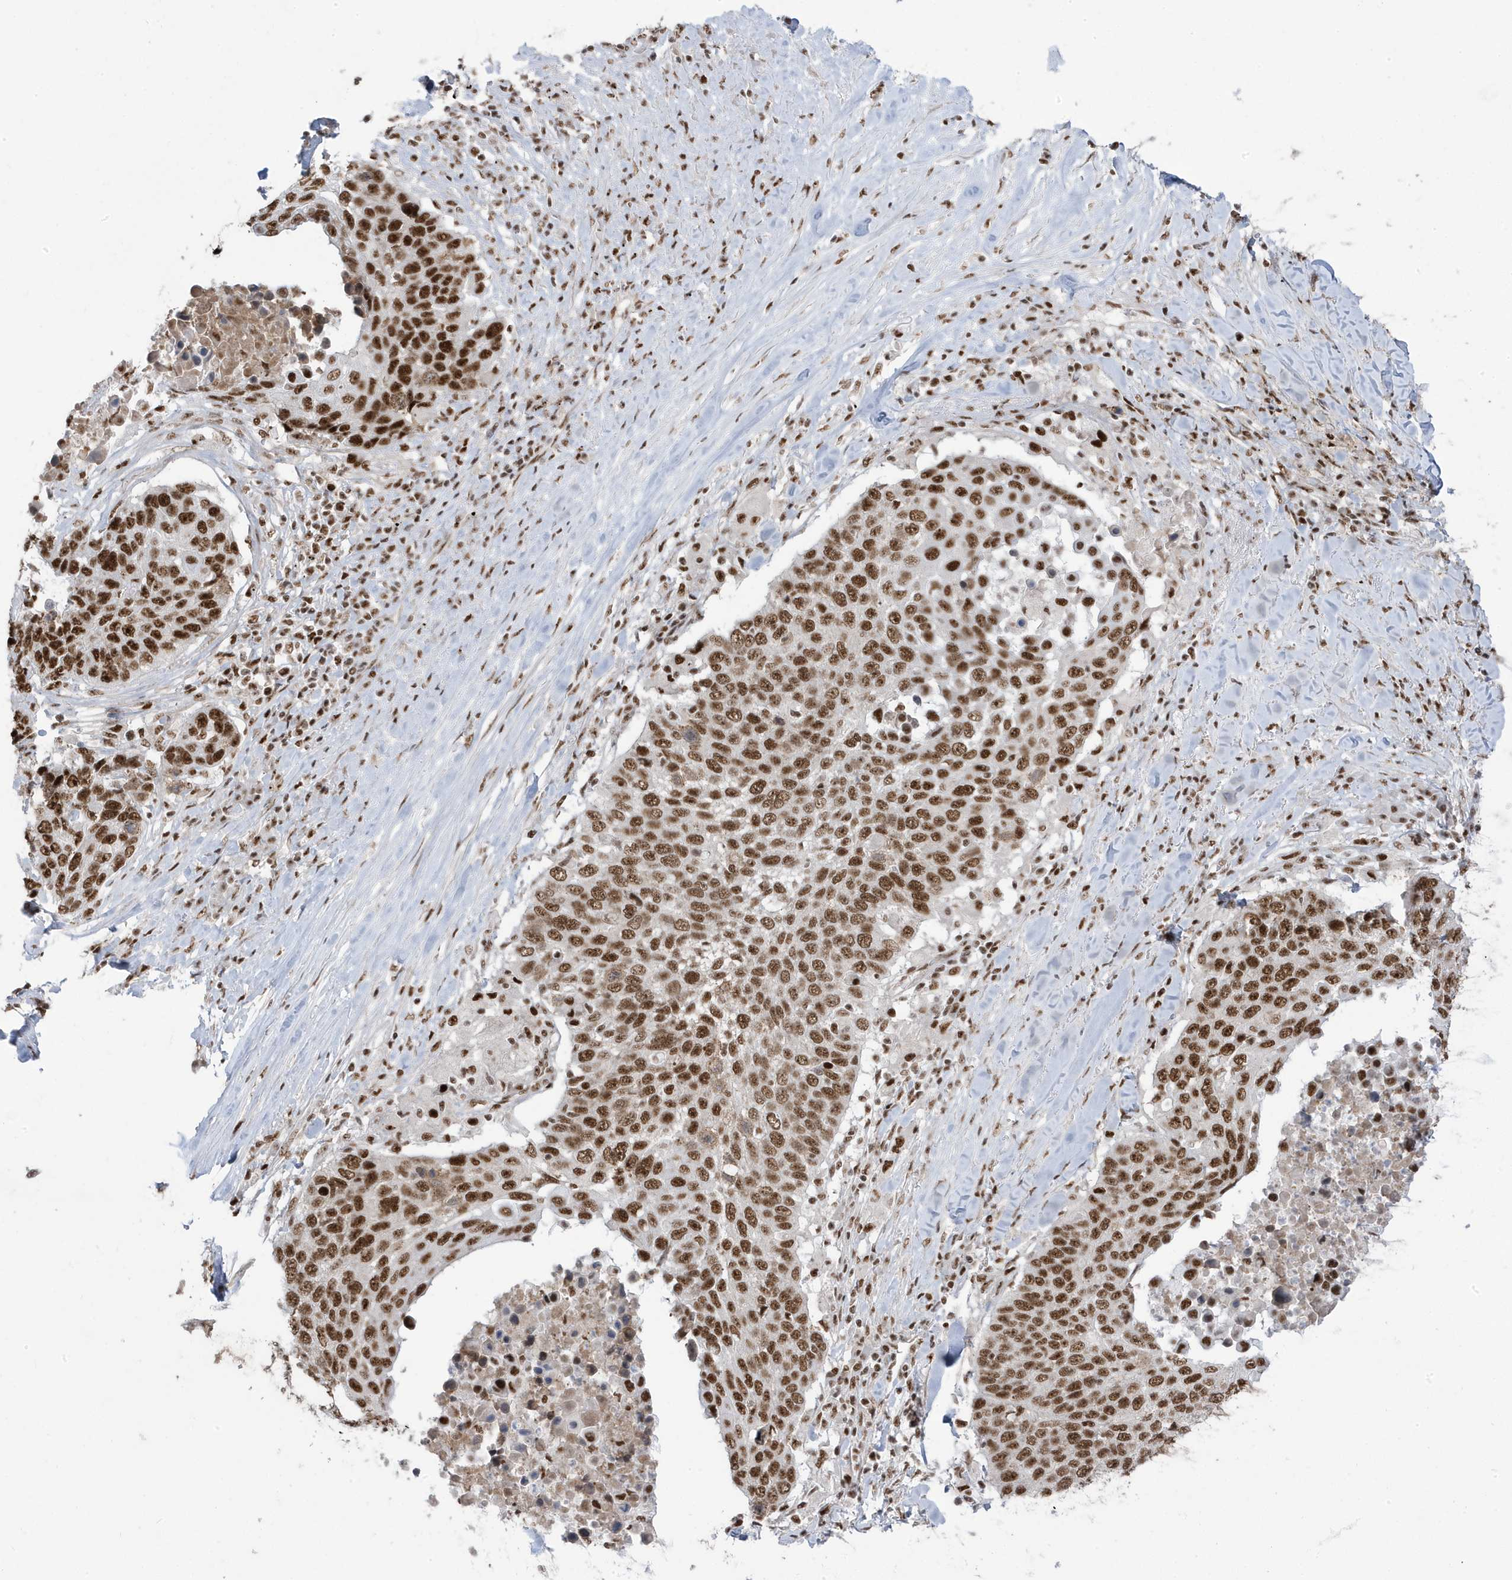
{"staining": {"intensity": "strong", "quantity": ">75%", "location": "nuclear"}, "tissue": "lung cancer", "cell_type": "Tumor cells", "image_type": "cancer", "snomed": [{"axis": "morphology", "description": "Squamous cell carcinoma, NOS"}, {"axis": "topography", "description": "Lung"}], "caption": "Squamous cell carcinoma (lung) was stained to show a protein in brown. There is high levels of strong nuclear expression in approximately >75% of tumor cells. (Brightfield microscopy of DAB IHC at high magnification).", "gene": "MTREX", "patient": {"sex": "male", "age": 66}}